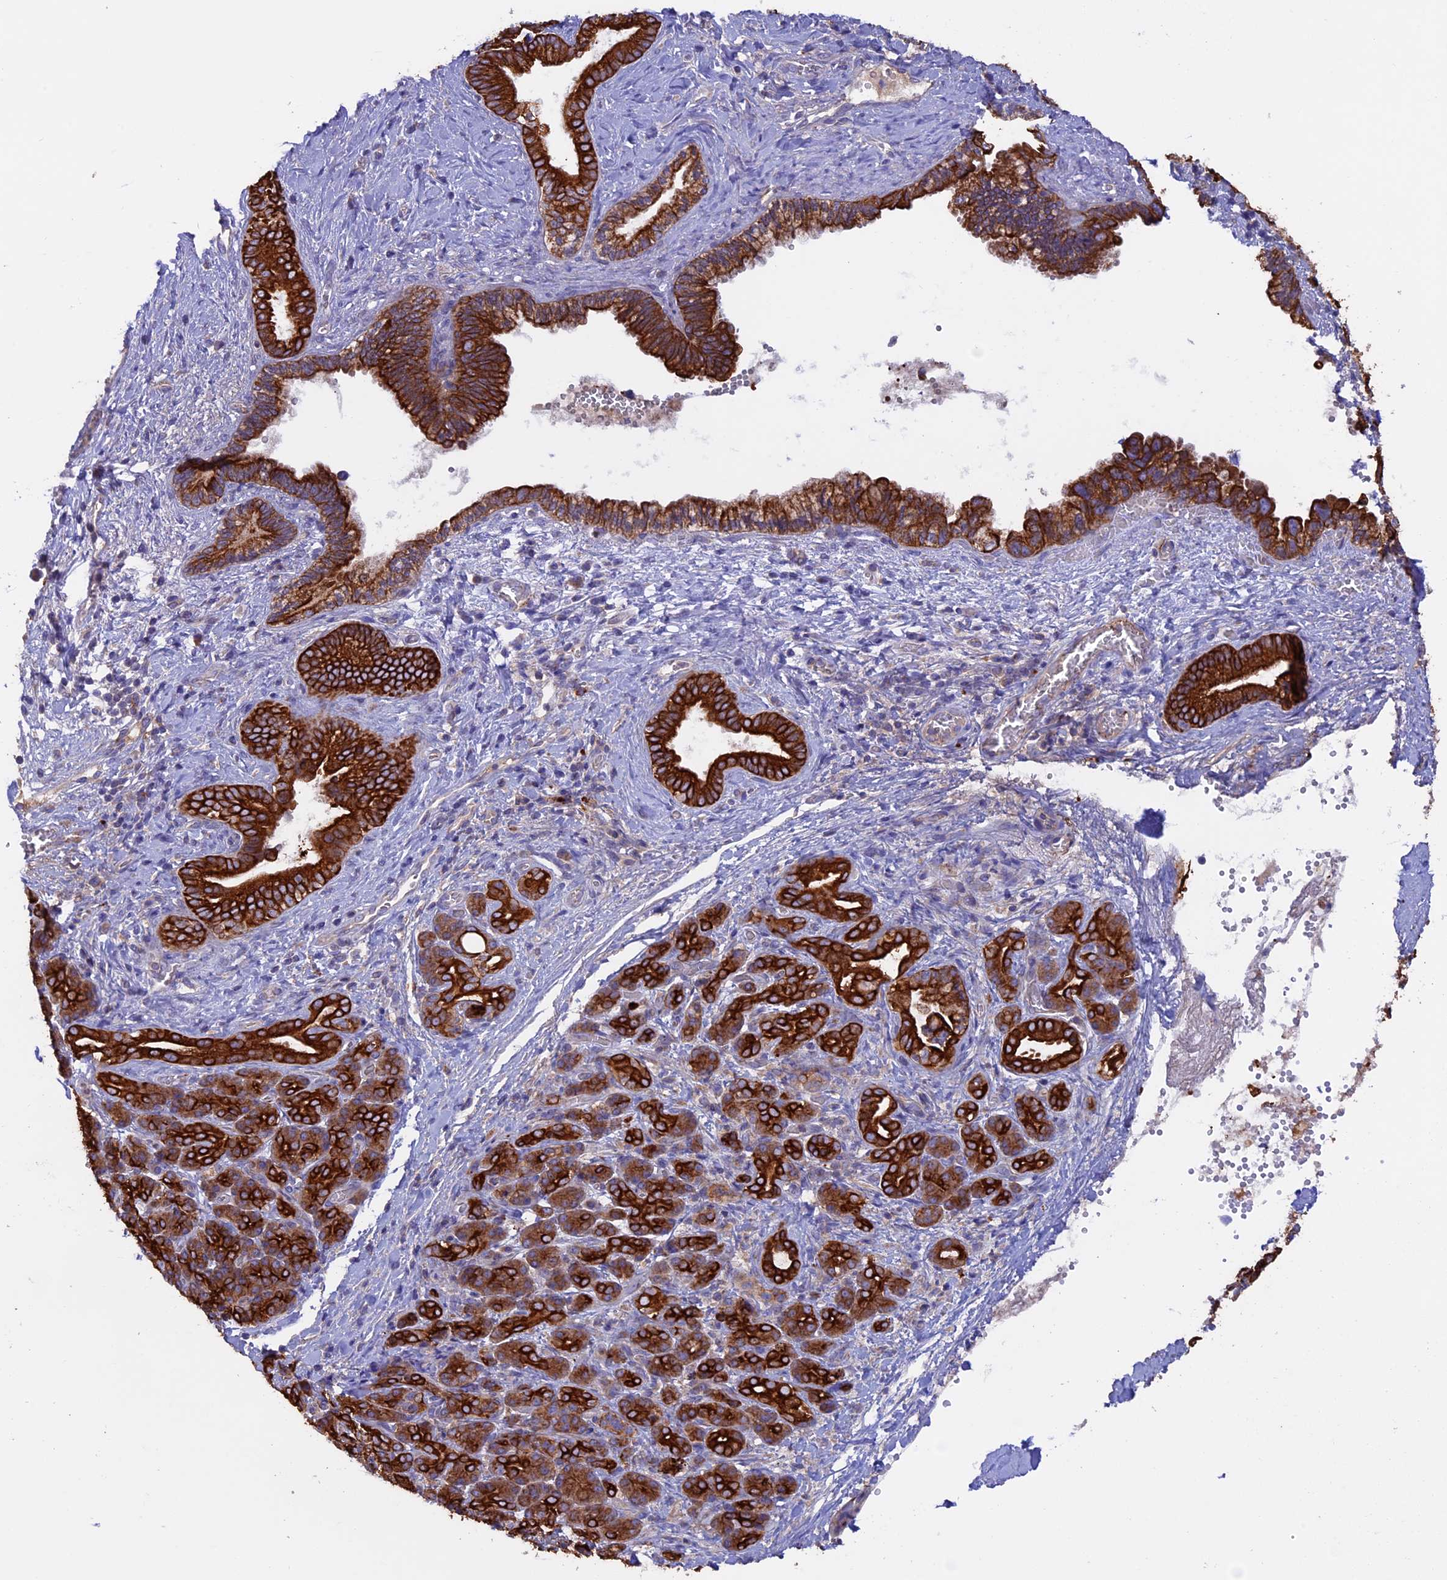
{"staining": {"intensity": "strong", "quantity": ">75%", "location": "cytoplasmic/membranous"}, "tissue": "pancreatic cancer", "cell_type": "Tumor cells", "image_type": "cancer", "snomed": [{"axis": "morphology", "description": "Adenocarcinoma, NOS"}, {"axis": "topography", "description": "Pancreas"}], "caption": "An image of pancreatic cancer (adenocarcinoma) stained for a protein demonstrates strong cytoplasmic/membranous brown staining in tumor cells.", "gene": "PTPN9", "patient": {"sex": "male", "age": 59}}